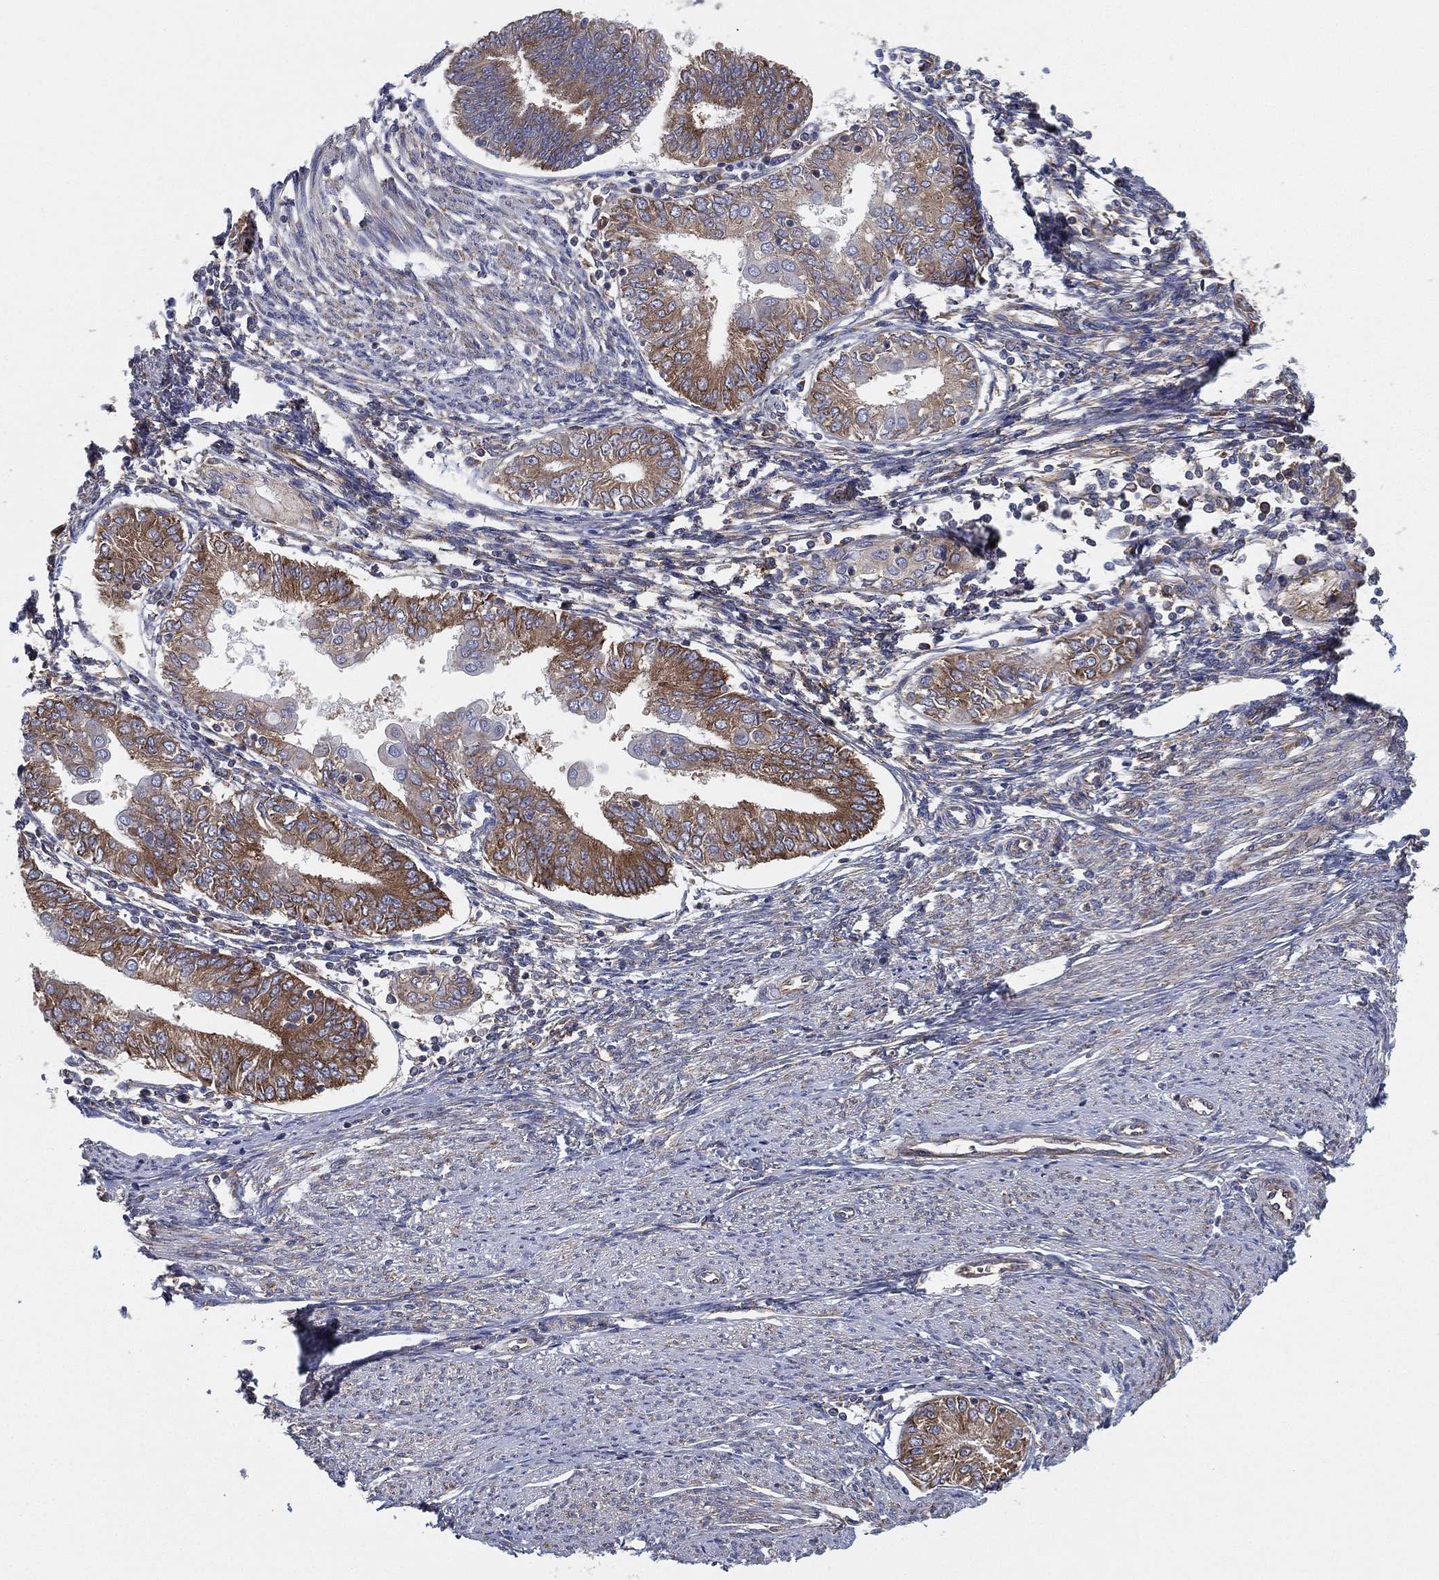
{"staining": {"intensity": "strong", "quantity": "25%-75%", "location": "cytoplasmic/membranous"}, "tissue": "endometrial cancer", "cell_type": "Tumor cells", "image_type": "cancer", "snomed": [{"axis": "morphology", "description": "Adenocarcinoma, NOS"}, {"axis": "topography", "description": "Endometrium"}], "caption": "The histopathology image shows immunohistochemical staining of endometrial cancer. There is strong cytoplasmic/membranous expression is seen in approximately 25%-75% of tumor cells.", "gene": "FARSA", "patient": {"sex": "female", "age": 68}}